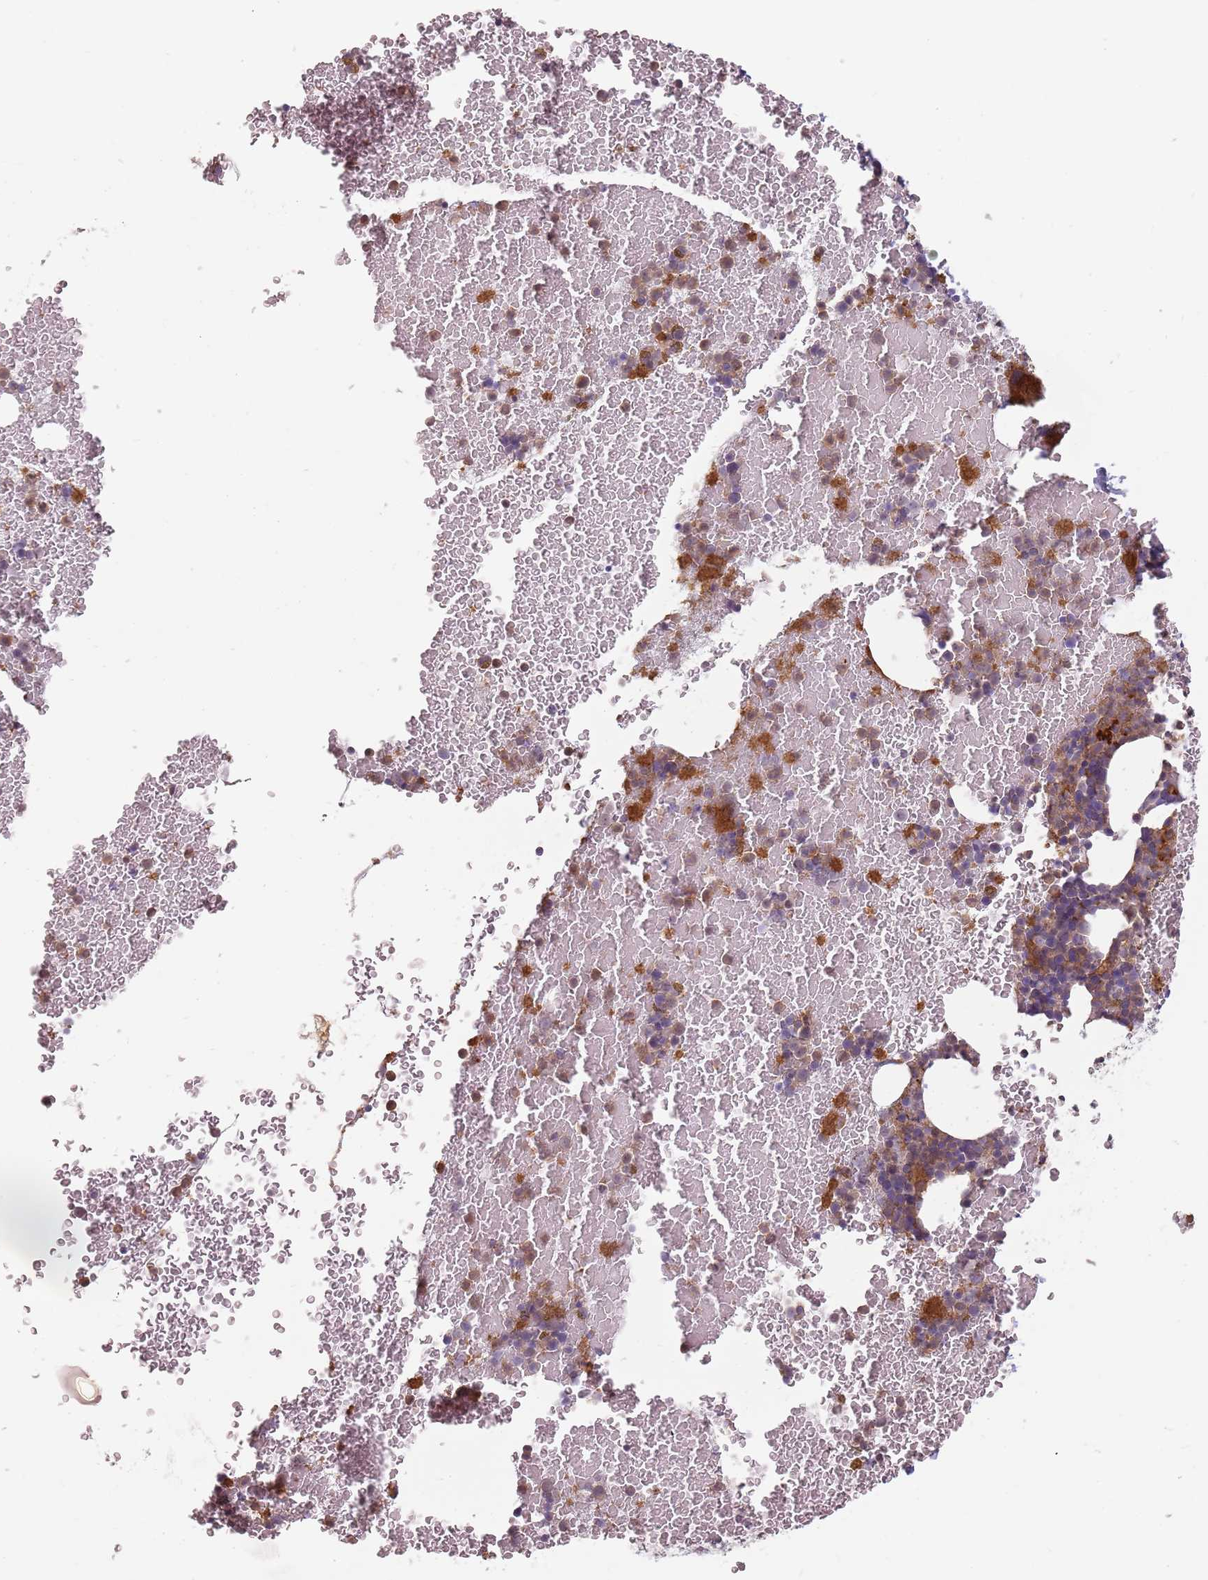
{"staining": {"intensity": "moderate", "quantity": ">75%", "location": "cytoplasmic/membranous"}, "tissue": "bone marrow", "cell_type": "Hematopoietic cells", "image_type": "normal", "snomed": [{"axis": "morphology", "description": "Normal tissue, NOS"}, {"axis": "topography", "description": "Bone marrow"}], "caption": "IHC (DAB) staining of normal bone marrow displays moderate cytoplasmic/membranous protein expression in about >75% of hematopoietic cells. The staining was performed using DAB, with brown indicating positive protein expression. Nuclei are stained blue with hematoxylin.", "gene": "PPP1R14C", "patient": {"sex": "female", "age": 48}}